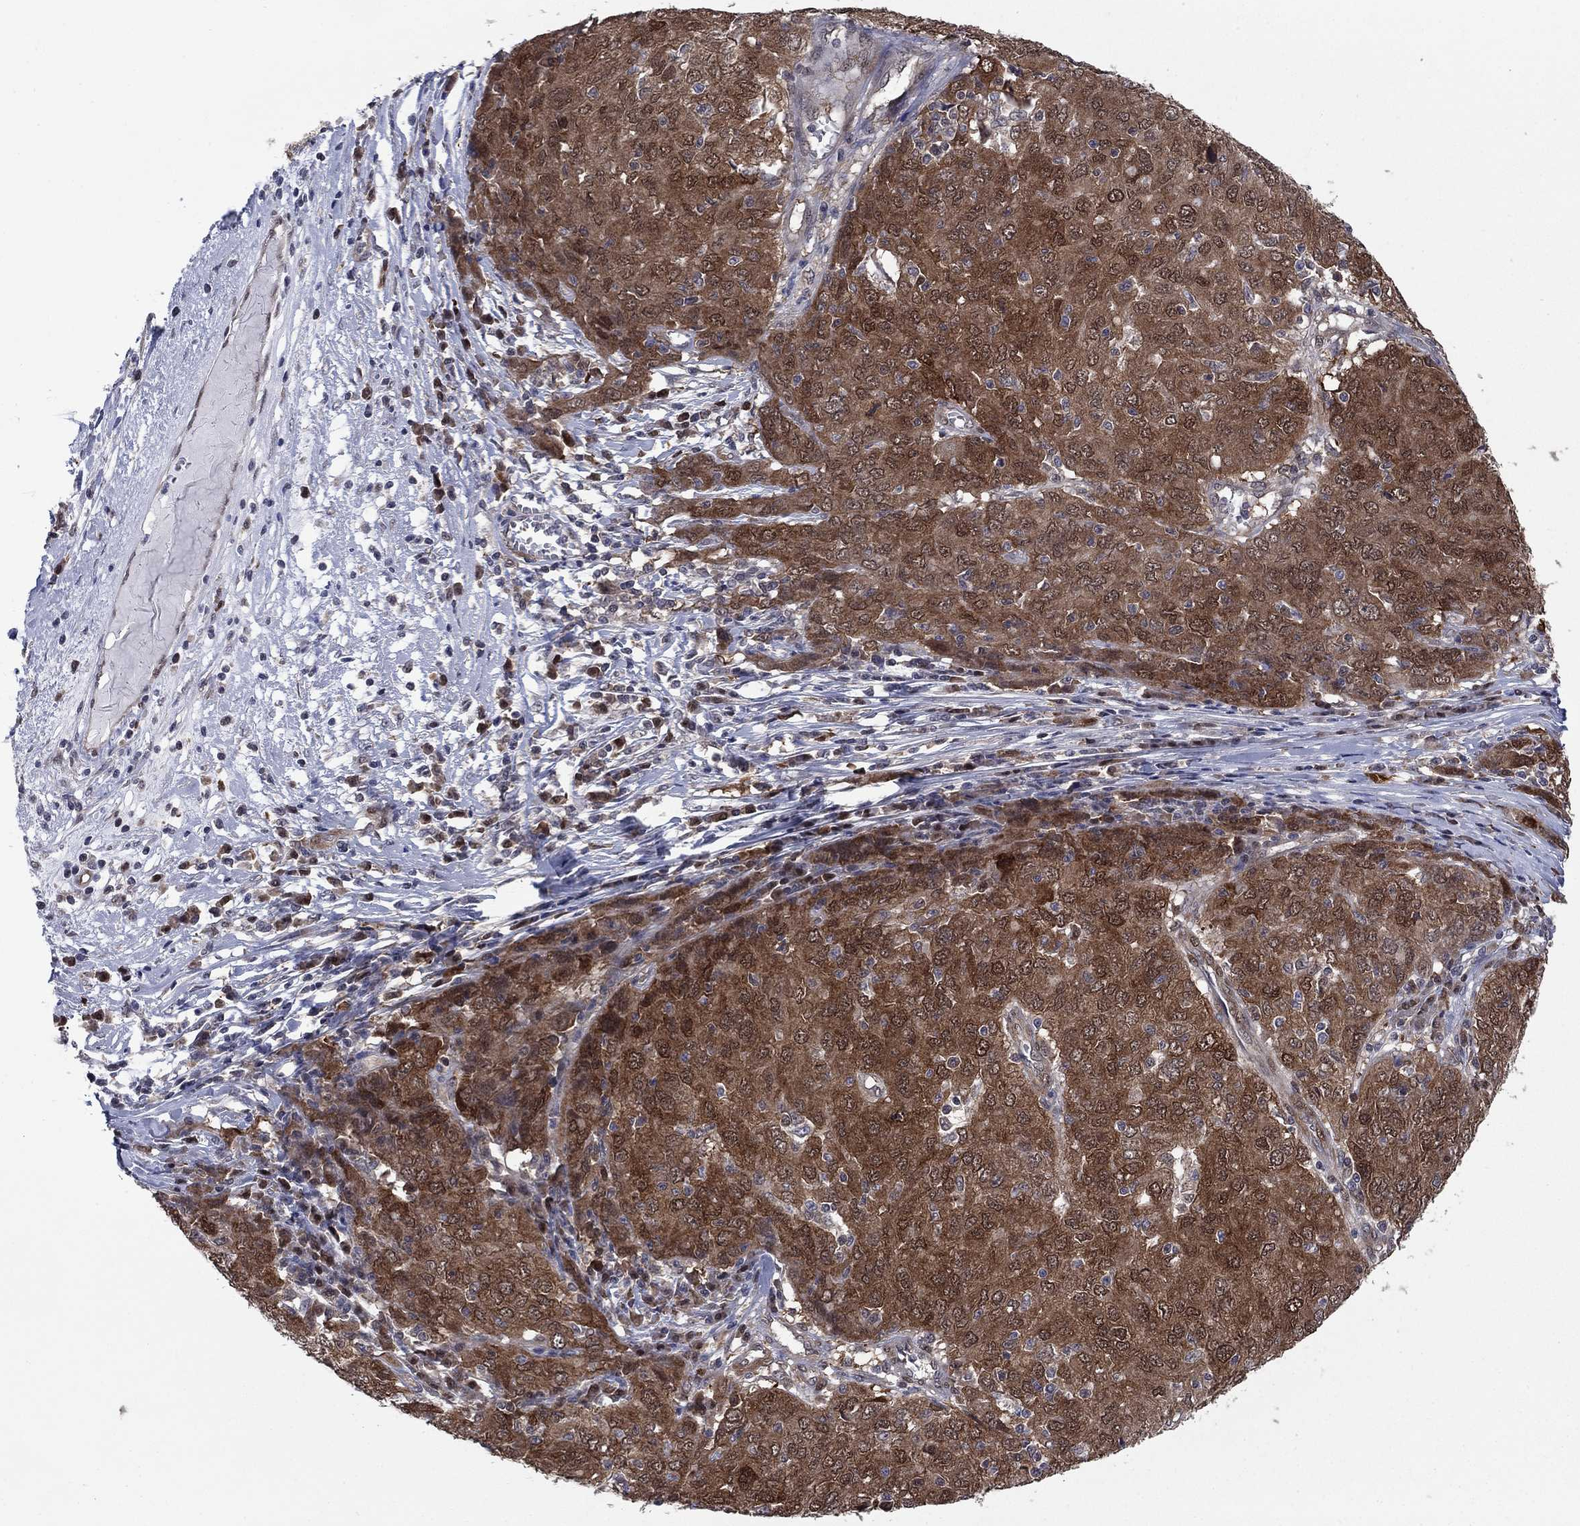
{"staining": {"intensity": "strong", "quantity": ">75%", "location": "cytoplasmic/membranous"}, "tissue": "ovarian cancer", "cell_type": "Tumor cells", "image_type": "cancer", "snomed": [{"axis": "morphology", "description": "Carcinoma, endometroid"}, {"axis": "topography", "description": "Ovary"}], "caption": "Approximately >75% of tumor cells in endometroid carcinoma (ovarian) reveal strong cytoplasmic/membranous protein expression as visualized by brown immunohistochemical staining.", "gene": "FKBP4", "patient": {"sex": "female", "age": 50}}